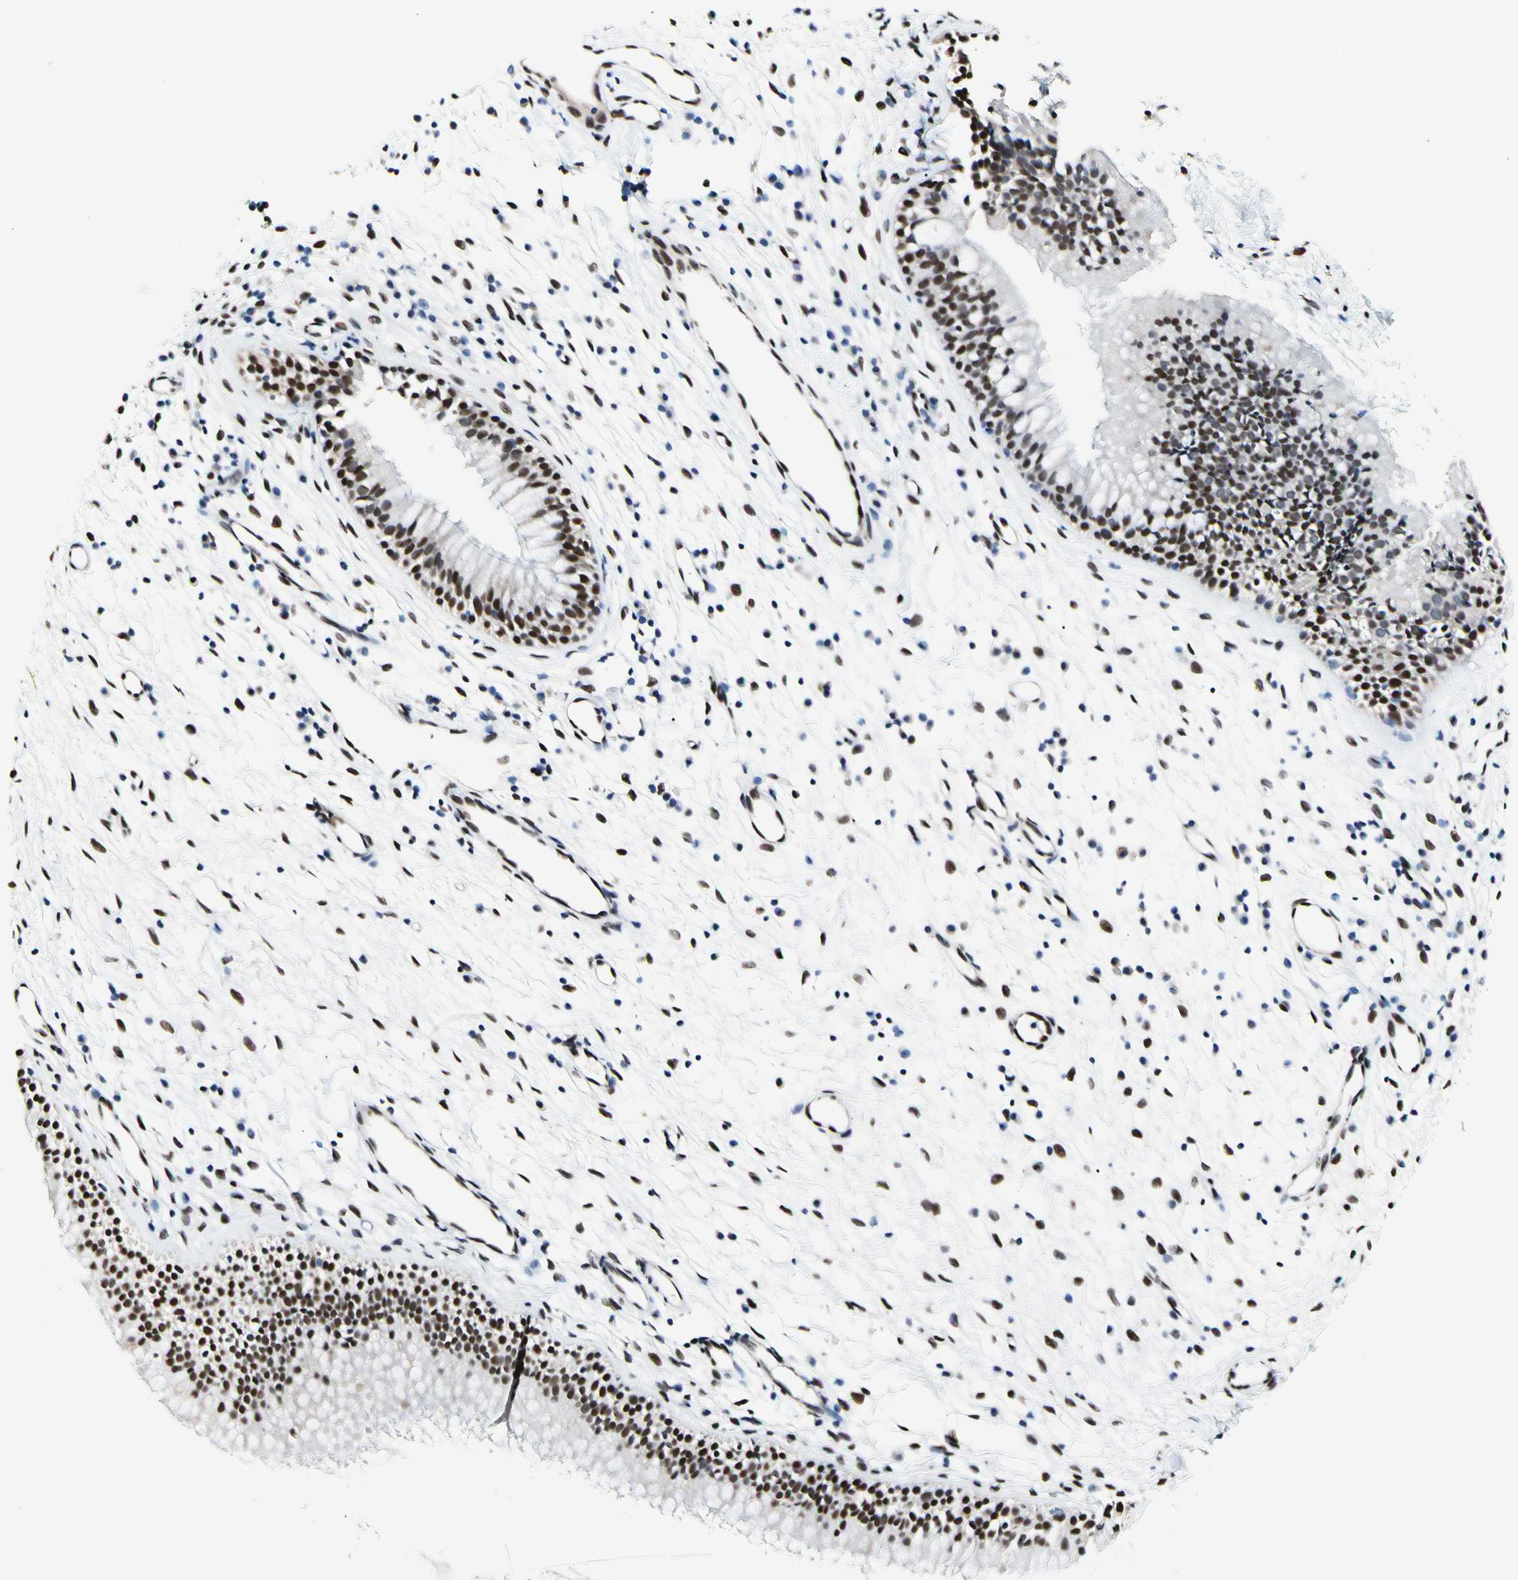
{"staining": {"intensity": "moderate", "quantity": ">75%", "location": "nuclear"}, "tissue": "nasopharynx", "cell_type": "Respiratory epithelial cells", "image_type": "normal", "snomed": [{"axis": "morphology", "description": "Normal tissue, NOS"}, {"axis": "topography", "description": "Nasopharynx"}], "caption": "Protein analysis of normal nasopharynx demonstrates moderate nuclear staining in about >75% of respiratory epithelial cells.", "gene": "NFIA", "patient": {"sex": "male", "age": 21}}